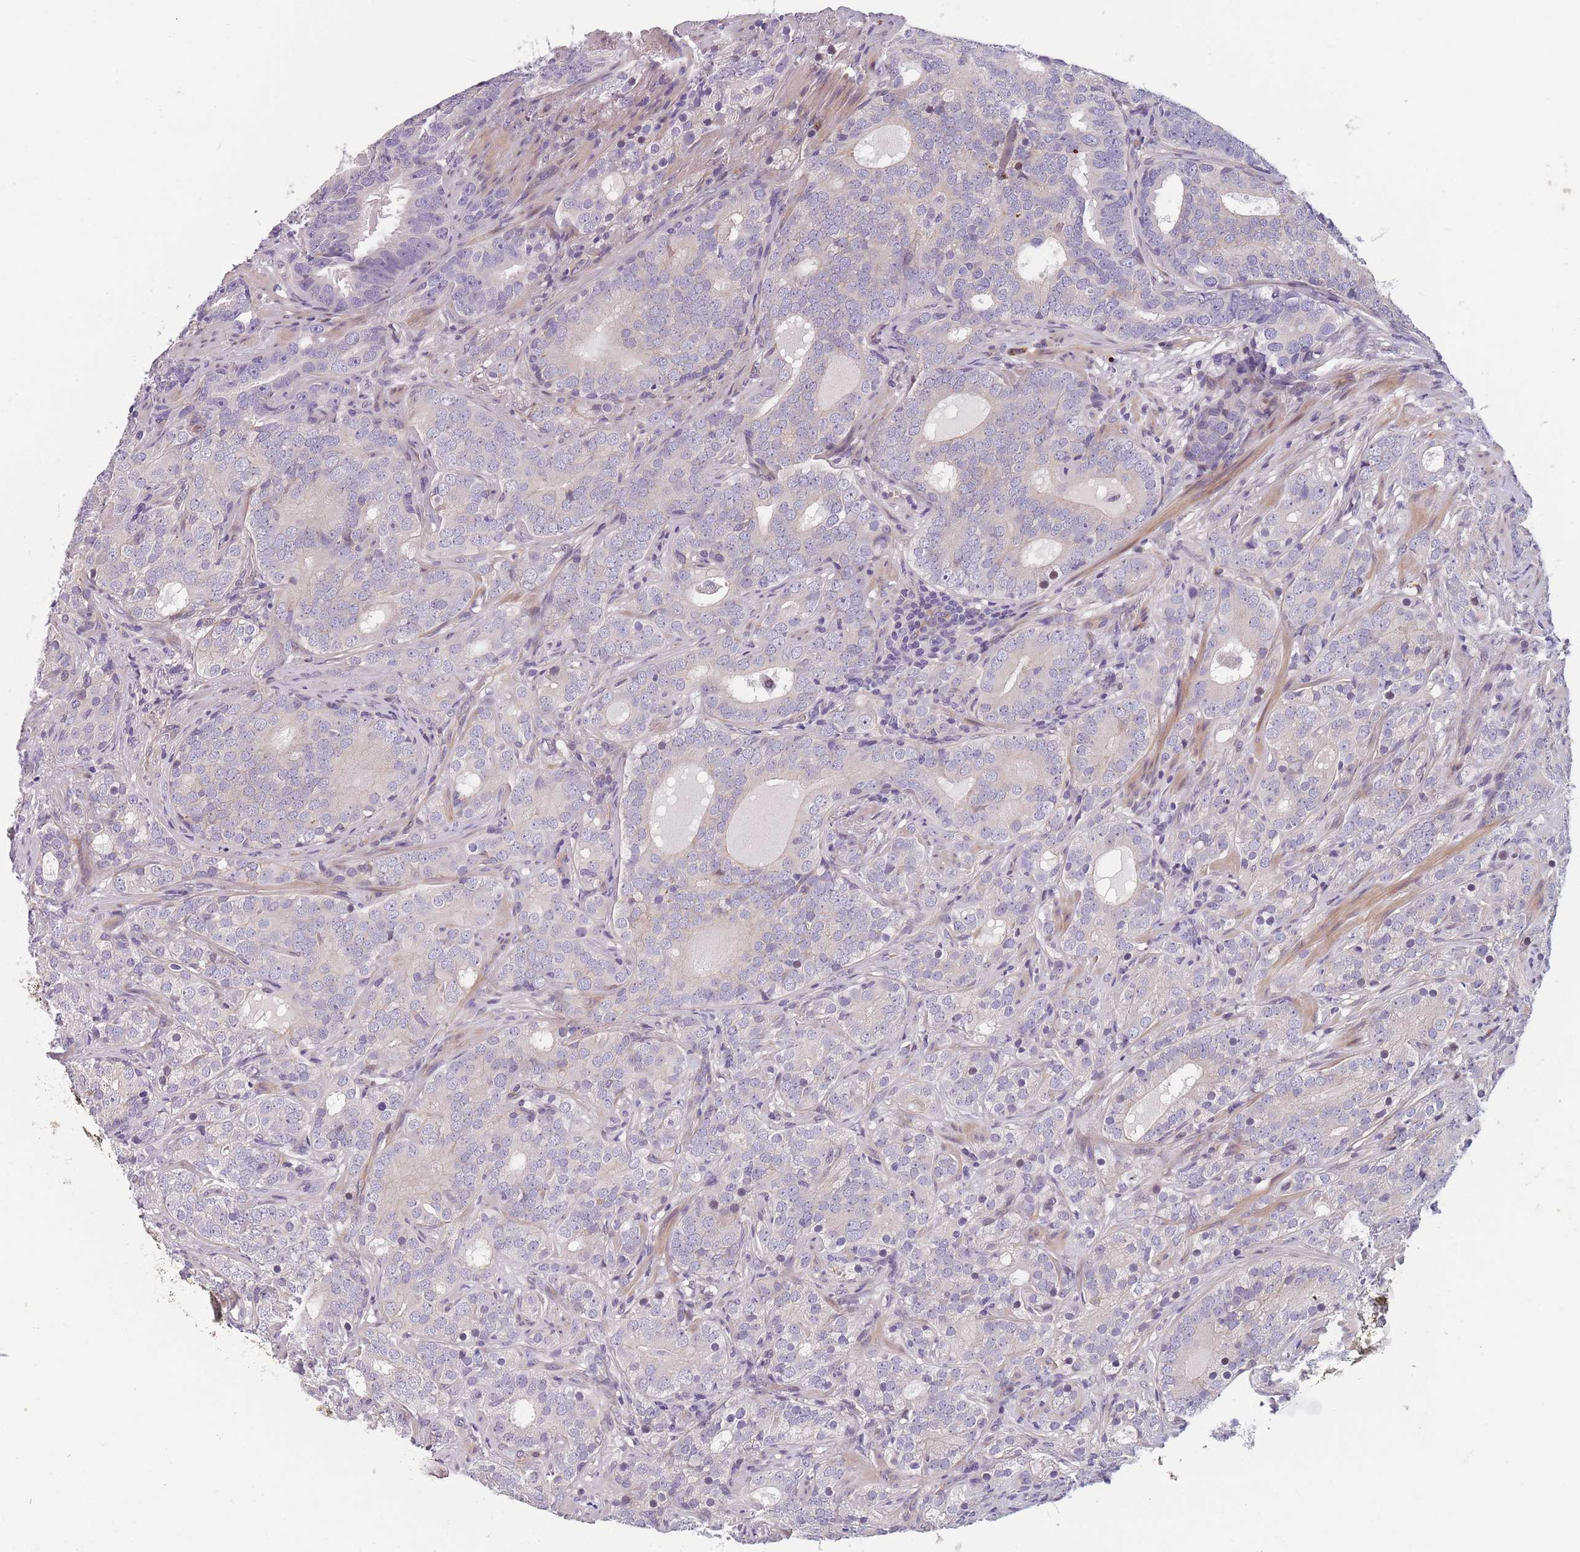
{"staining": {"intensity": "negative", "quantity": "none", "location": "none"}, "tissue": "prostate cancer", "cell_type": "Tumor cells", "image_type": "cancer", "snomed": [{"axis": "morphology", "description": "Adenocarcinoma, High grade"}, {"axis": "topography", "description": "Prostate"}], "caption": "Micrograph shows no significant protein expression in tumor cells of prostate cancer.", "gene": "FAM83F", "patient": {"sex": "male", "age": 64}}